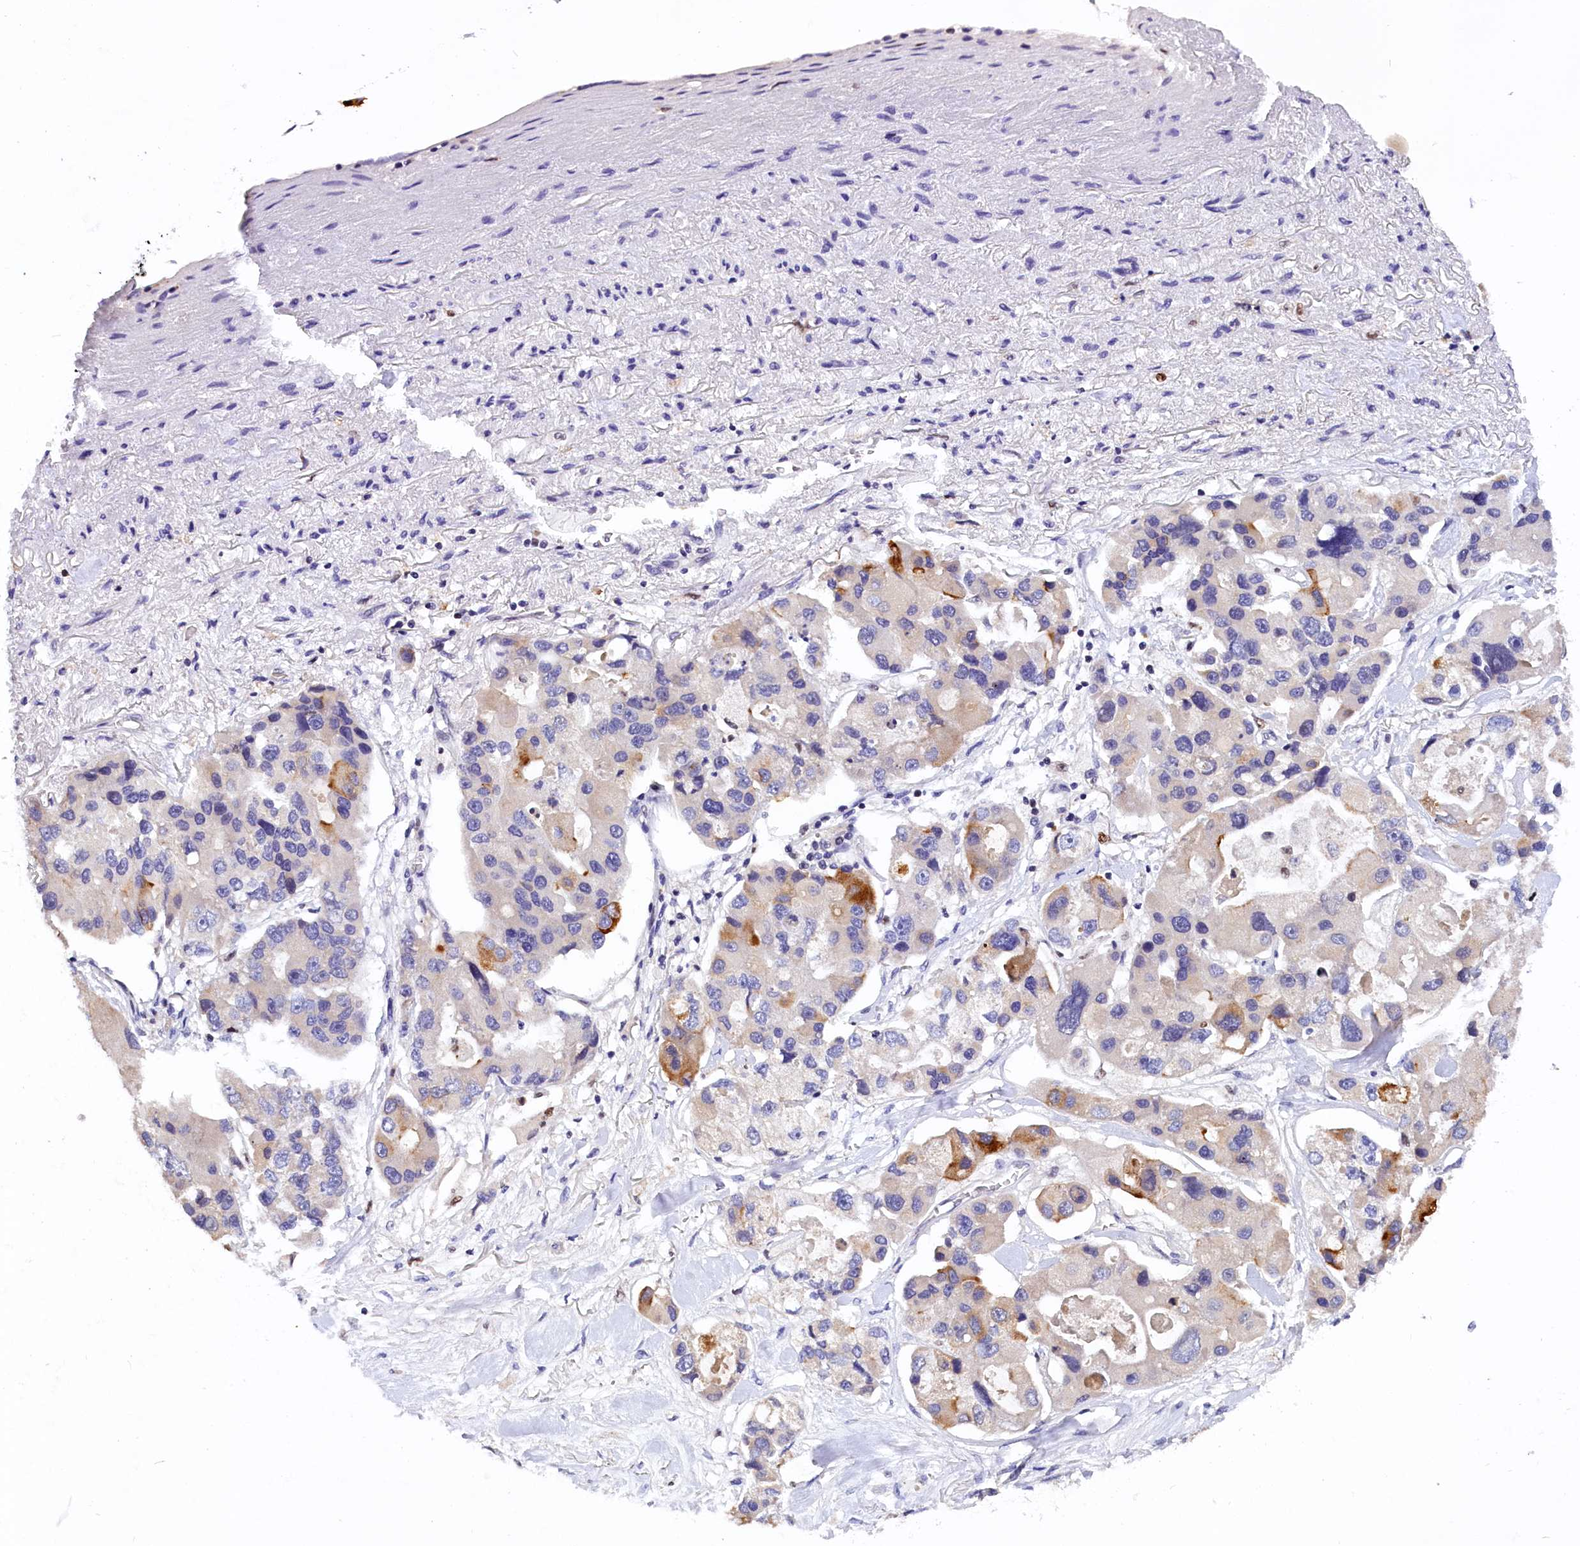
{"staining": {"intensity": "moderate", "quantity": "<25%", "location": "cytoplasmic/membranous"}, "tissue": "lung cancer", "cell_type": "Tumor cells", "image_type": "cancer", "snomed": [{"axis": "morphology", "description": "Adenocarcinoma, NOS"}, {"axis": "topography", "description": "Lung"}], "caption": "Immunohistochemistry (IHC) of human lung cancer reveals low levels of moderate cytoplasmic/membranous positivity in approximately <25% of tumor cells.", "gene": "BTBD9", "patient": {"sex": "female", "age": 54}}